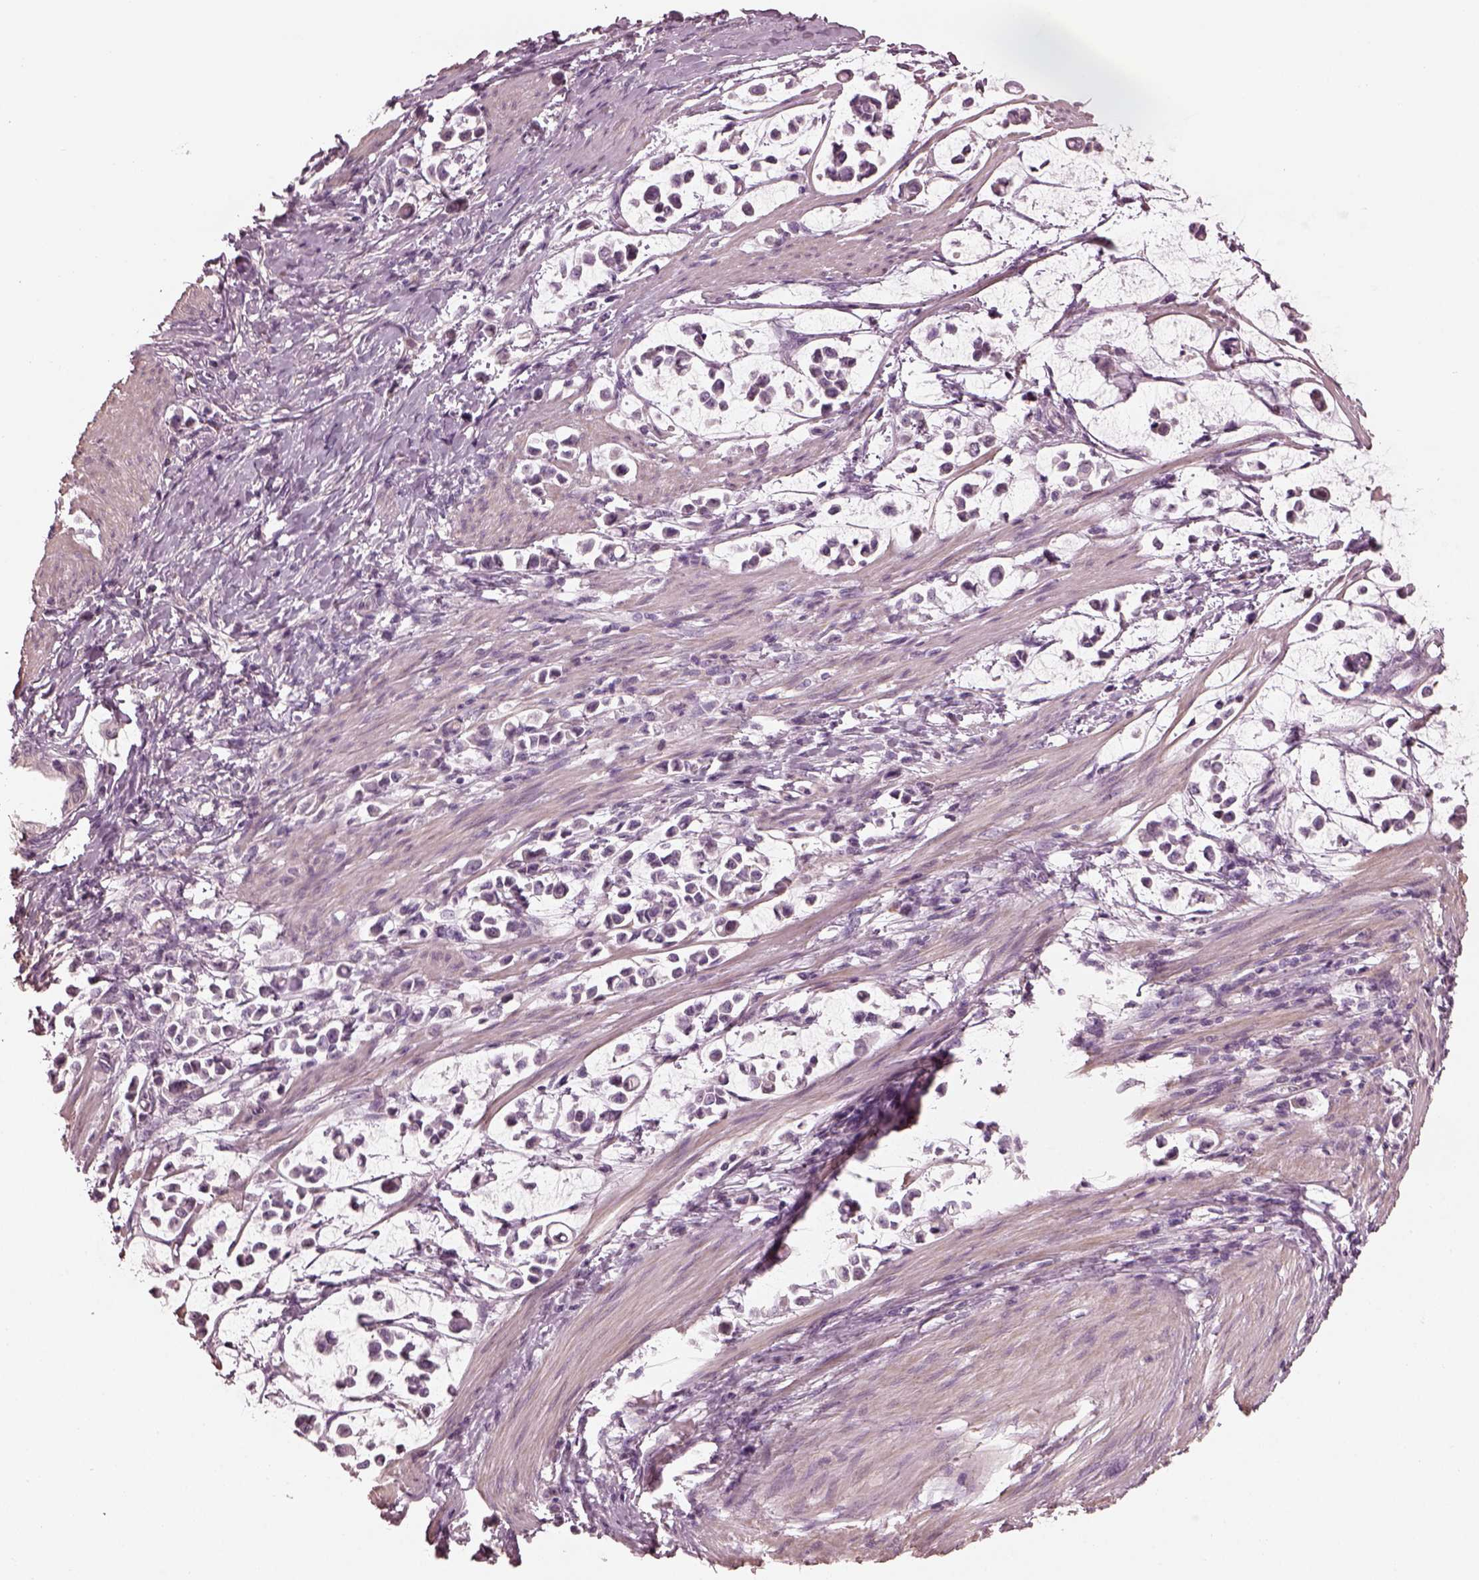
{"staining": {"intensity": "negative", "quantity": "none", "location": "none"}, "tissue": "stomach cancer", "cell_type": "Tumor cells", "image_type": "cancer", "snomed": [{"axis": "morphology", "description": "Adenocarcinoma, NOS"}, {"axis": "topography", "description": "Stomach"}], "caption": "This is a image of IHC staining of adenocarcinoma (stomach), which shows no expression in tumor cells.", "gene": "OPTC", "patient": {"sex": "male", "age": 82}}